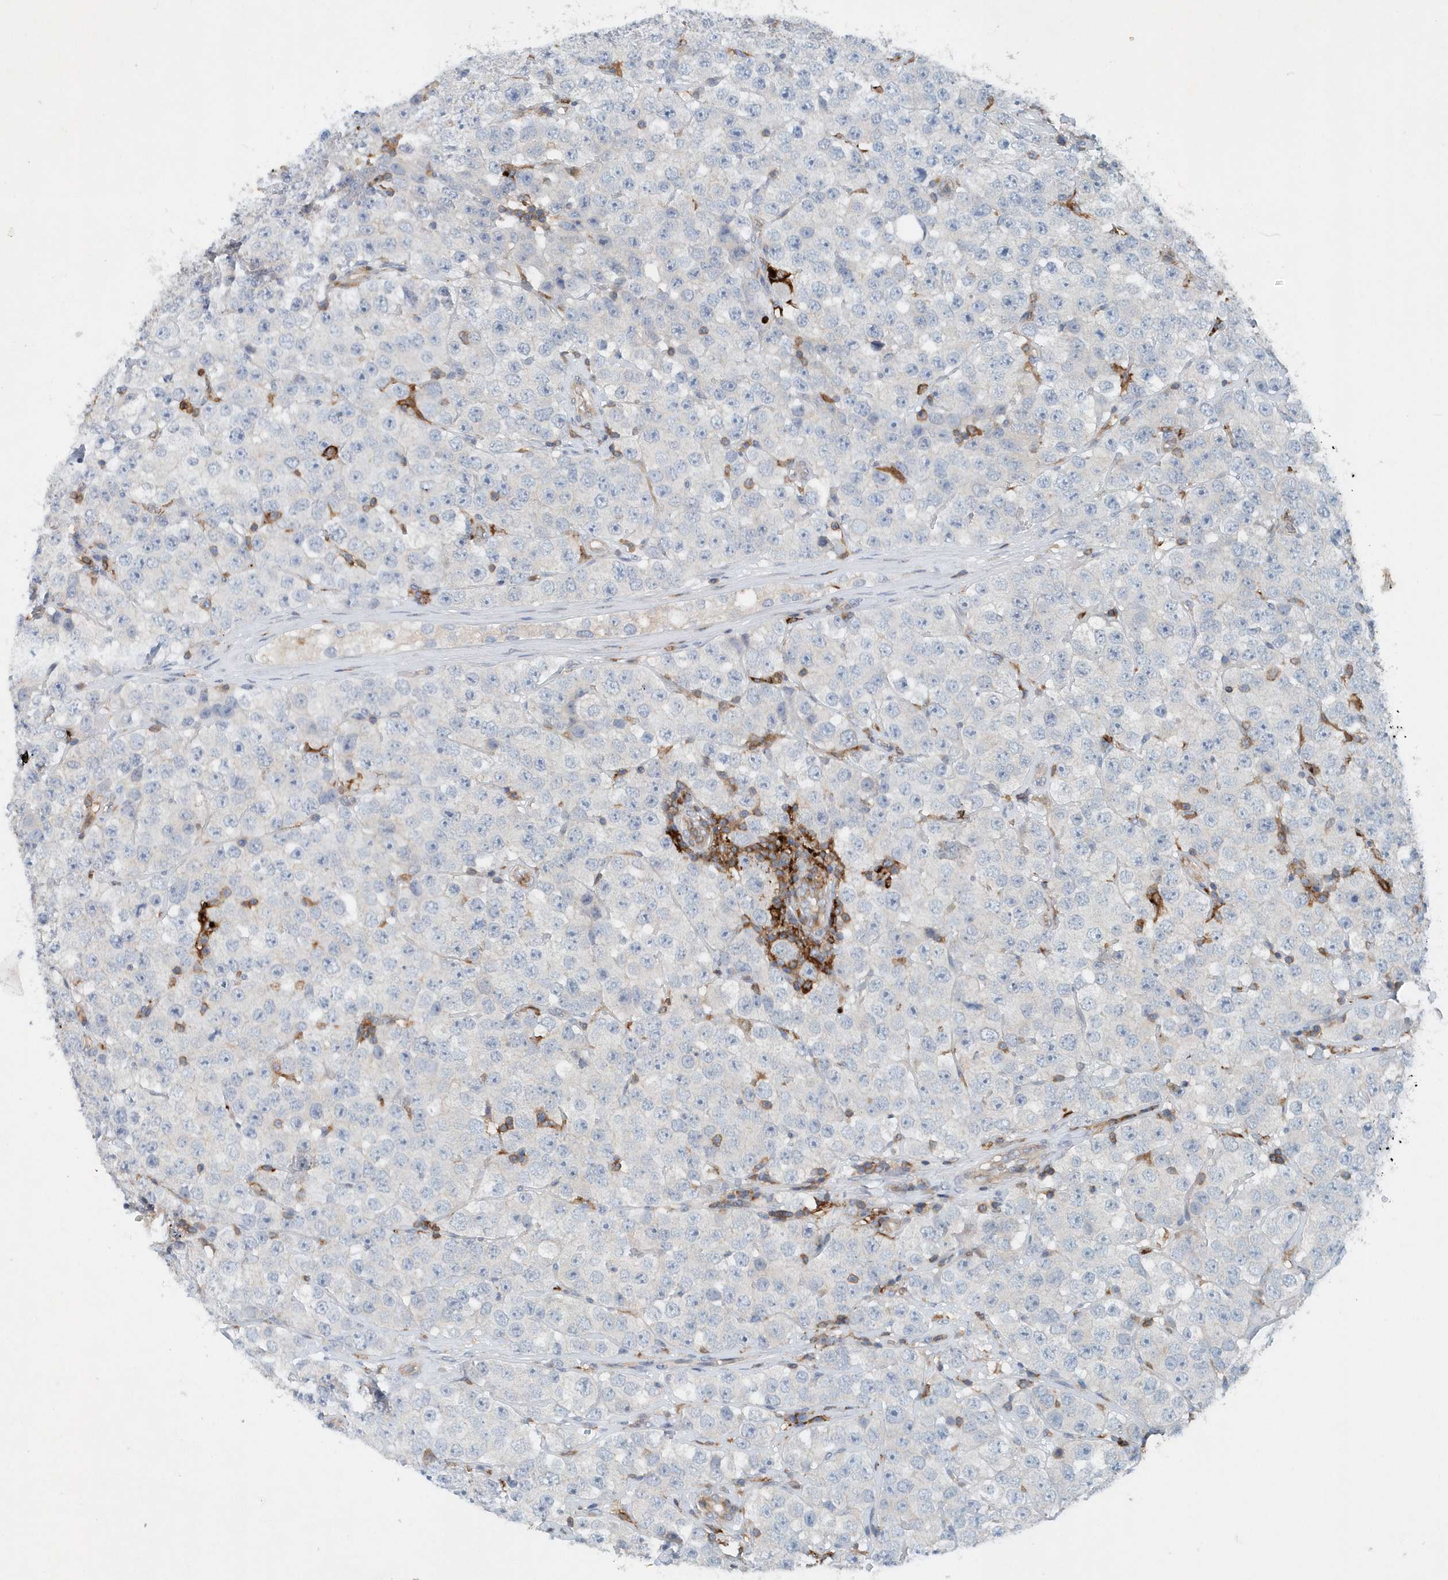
{"staining": {"intensity": "negative", "quantity": "none", "location": "none"}, "tissue": "testis cancer", "cell_type": "Tumor cells", "image_type": "cancer", "snomed": [{"axis": "morphology", "description": "Seminoma, NOS"}, {"axis": "topography", "description": "Testis"}], "caption": "Tumor cells are negative for protein expression in human testis cancer (seminoma).", "gene": "P2RY10", "patient": {"sex": "male", "age": 28}}